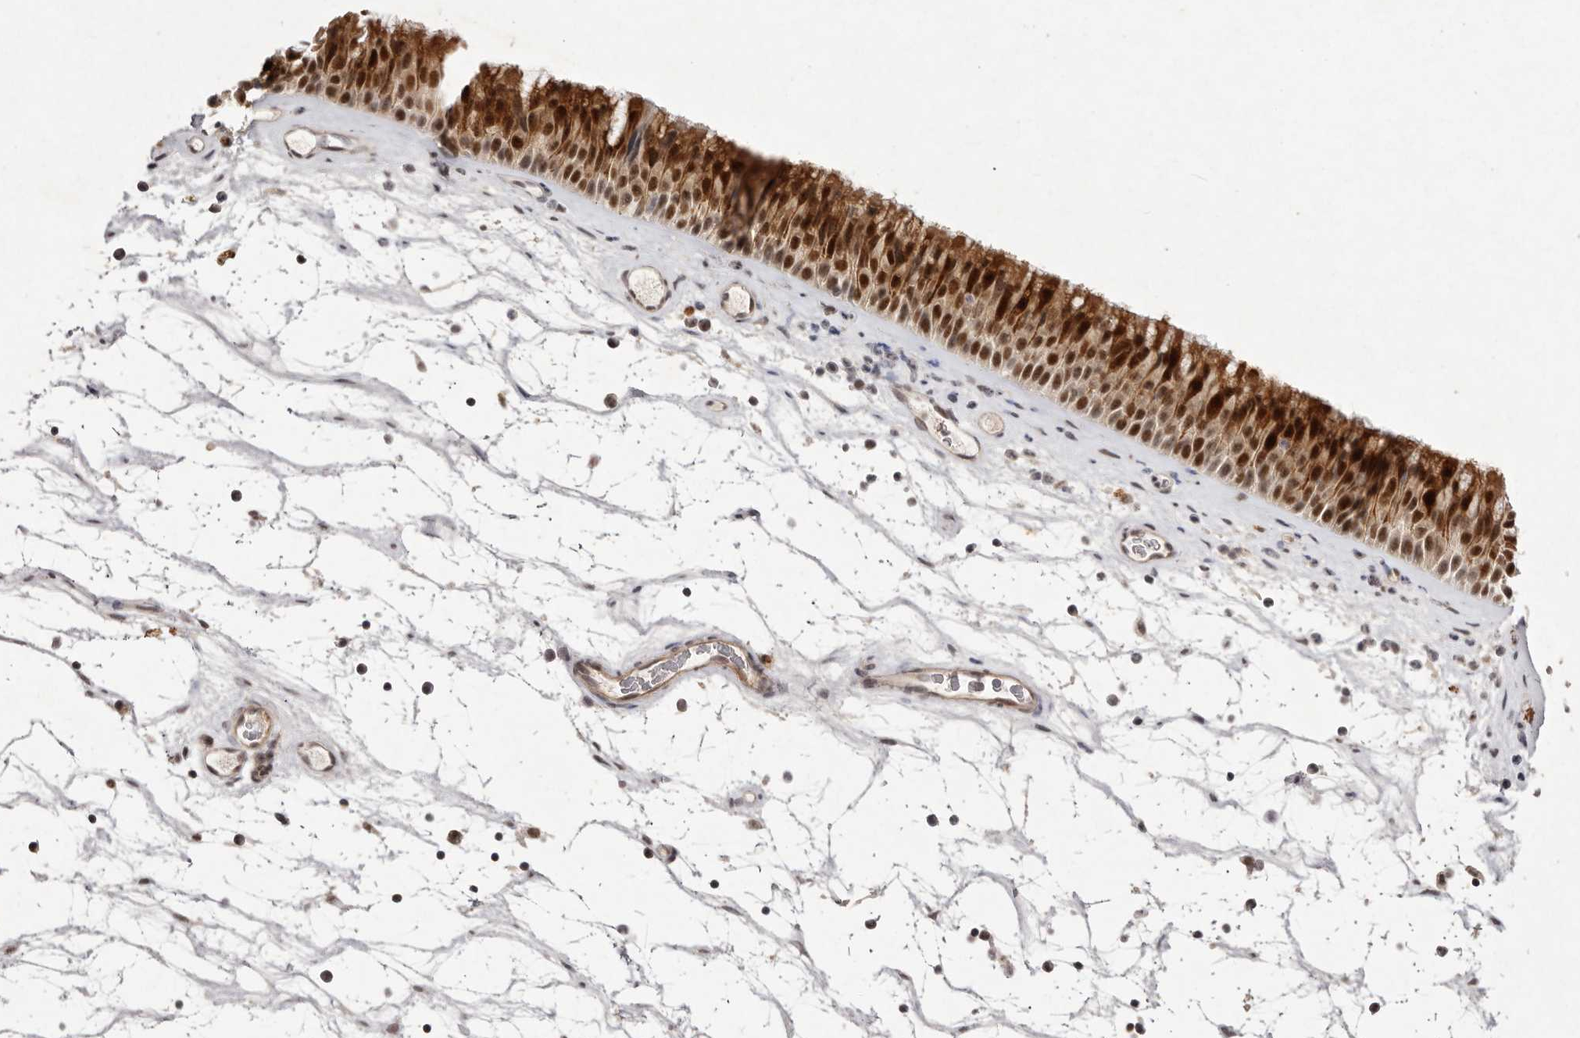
{"staining": {"intensity": "strong", "quantity": ">75%", "location": "cytoplasmic/membranous,nuclear"}, "tissue": "nasopharynx", "cell_type": "Respiratory epithelial cells", "image_type": "normal", "snomed": [{"axis": "morphology", "description": "Normal tissue, NOS"}, {"axis": "topography", "description": "Nasopharynx"}], "caption": "The histopathology image demonstrates immunohistochemical staining of unremarkable nasopharynx. There is strong cytoplasmic/membranous,nuclear staining is appreciated in about >75% of respiratory epithelial cells.", "gene": "BUD31", "patient": {"sex": "male", "age": 64}}